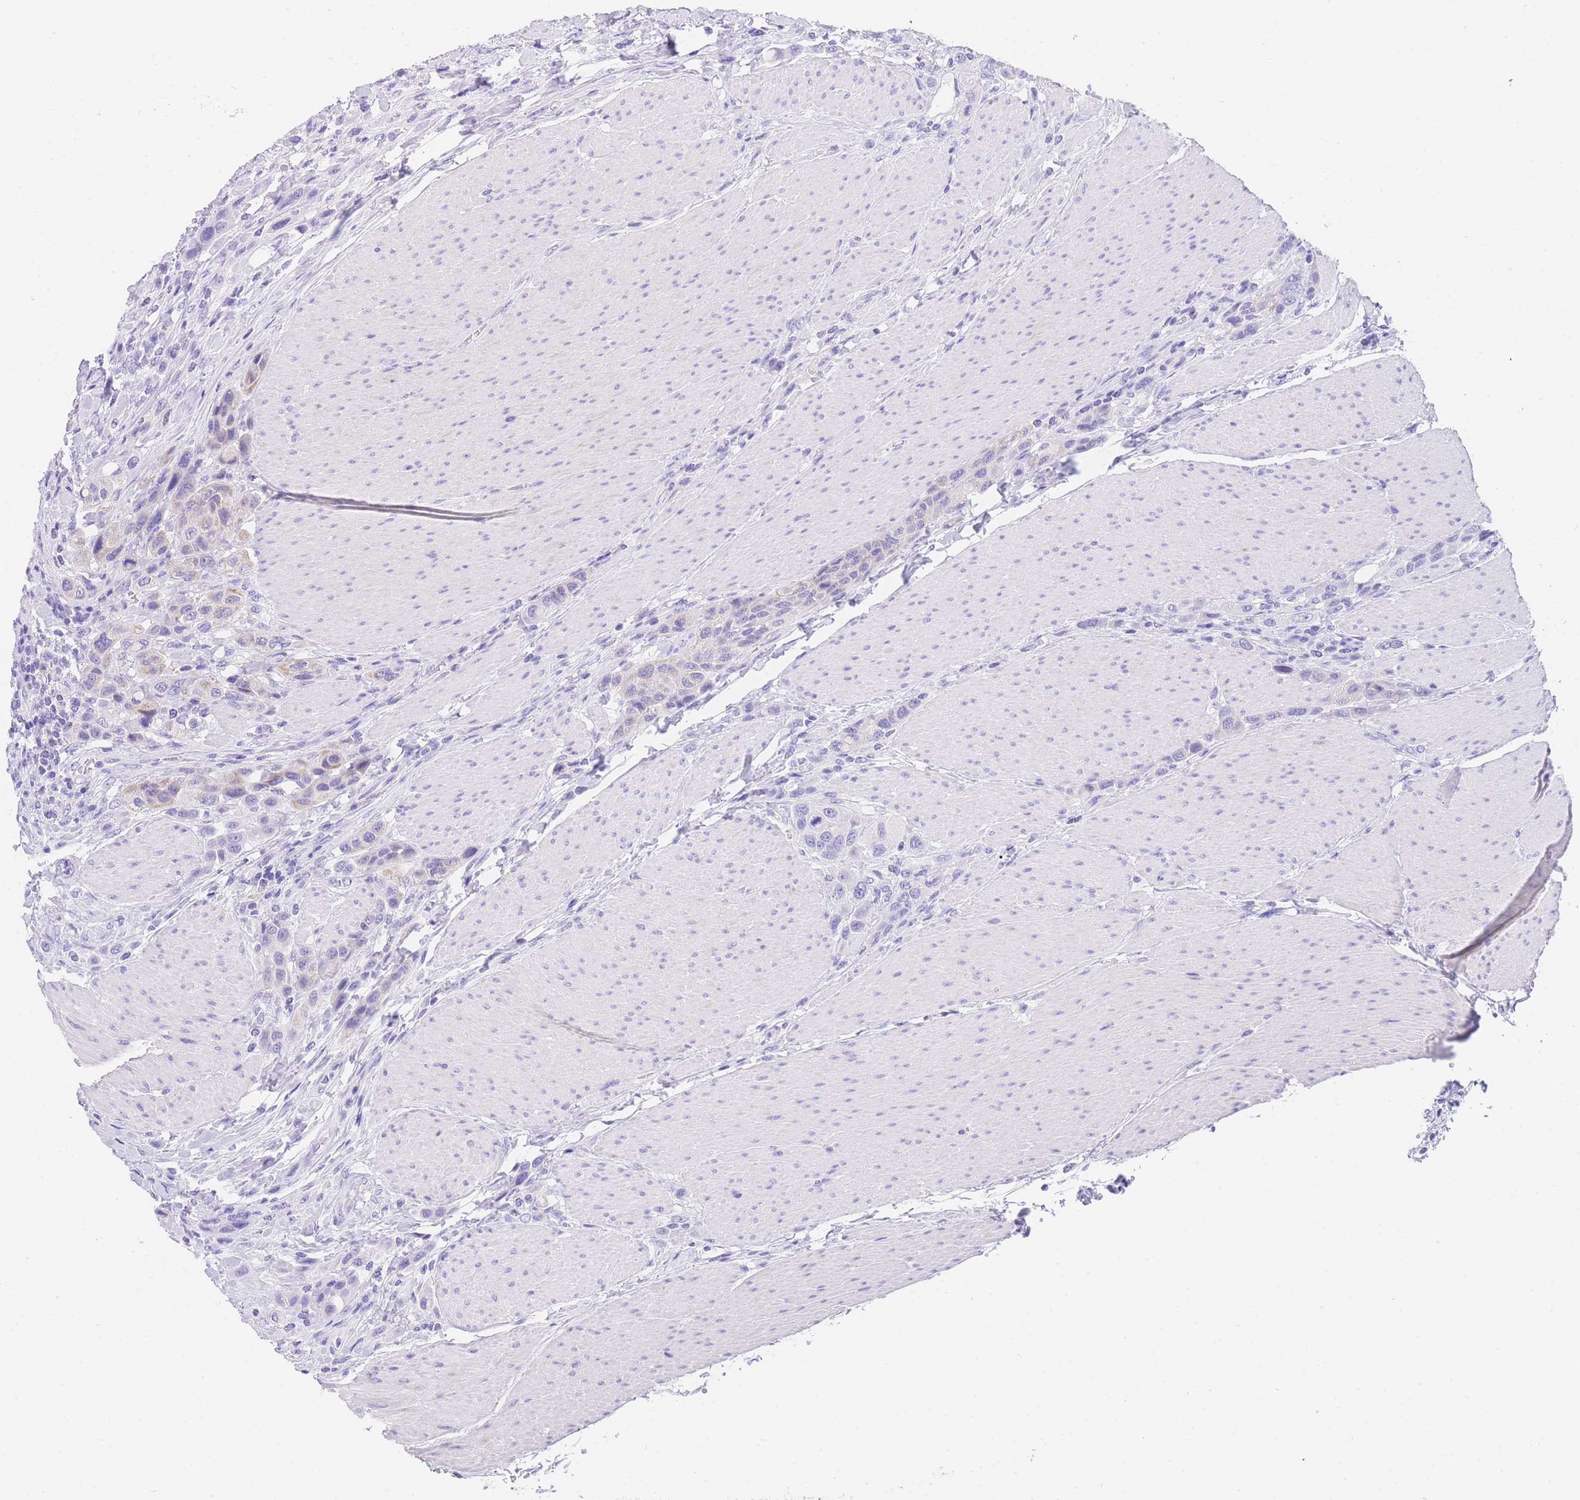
{"staining": {"intensity": "weak", "quantity": "<25%", "location": "cytoplasmic/membranous"}, "tissue": "urothelial cancer", "cell_type": "Tumor cells", "image_type": "cancer", "snomed": [{"axis": "morphology", "description": "Urothelial carcinoma, High grade"}, {"axis": "topography", "description": "Urinary bladder"}], "caption": "IHC histopathology image of urothelial cancer stained for a protein (brown), which exhibits no expression in tumor cells.", "gene": "NKD2", "patient": {"sex": "male", "age": 50}}